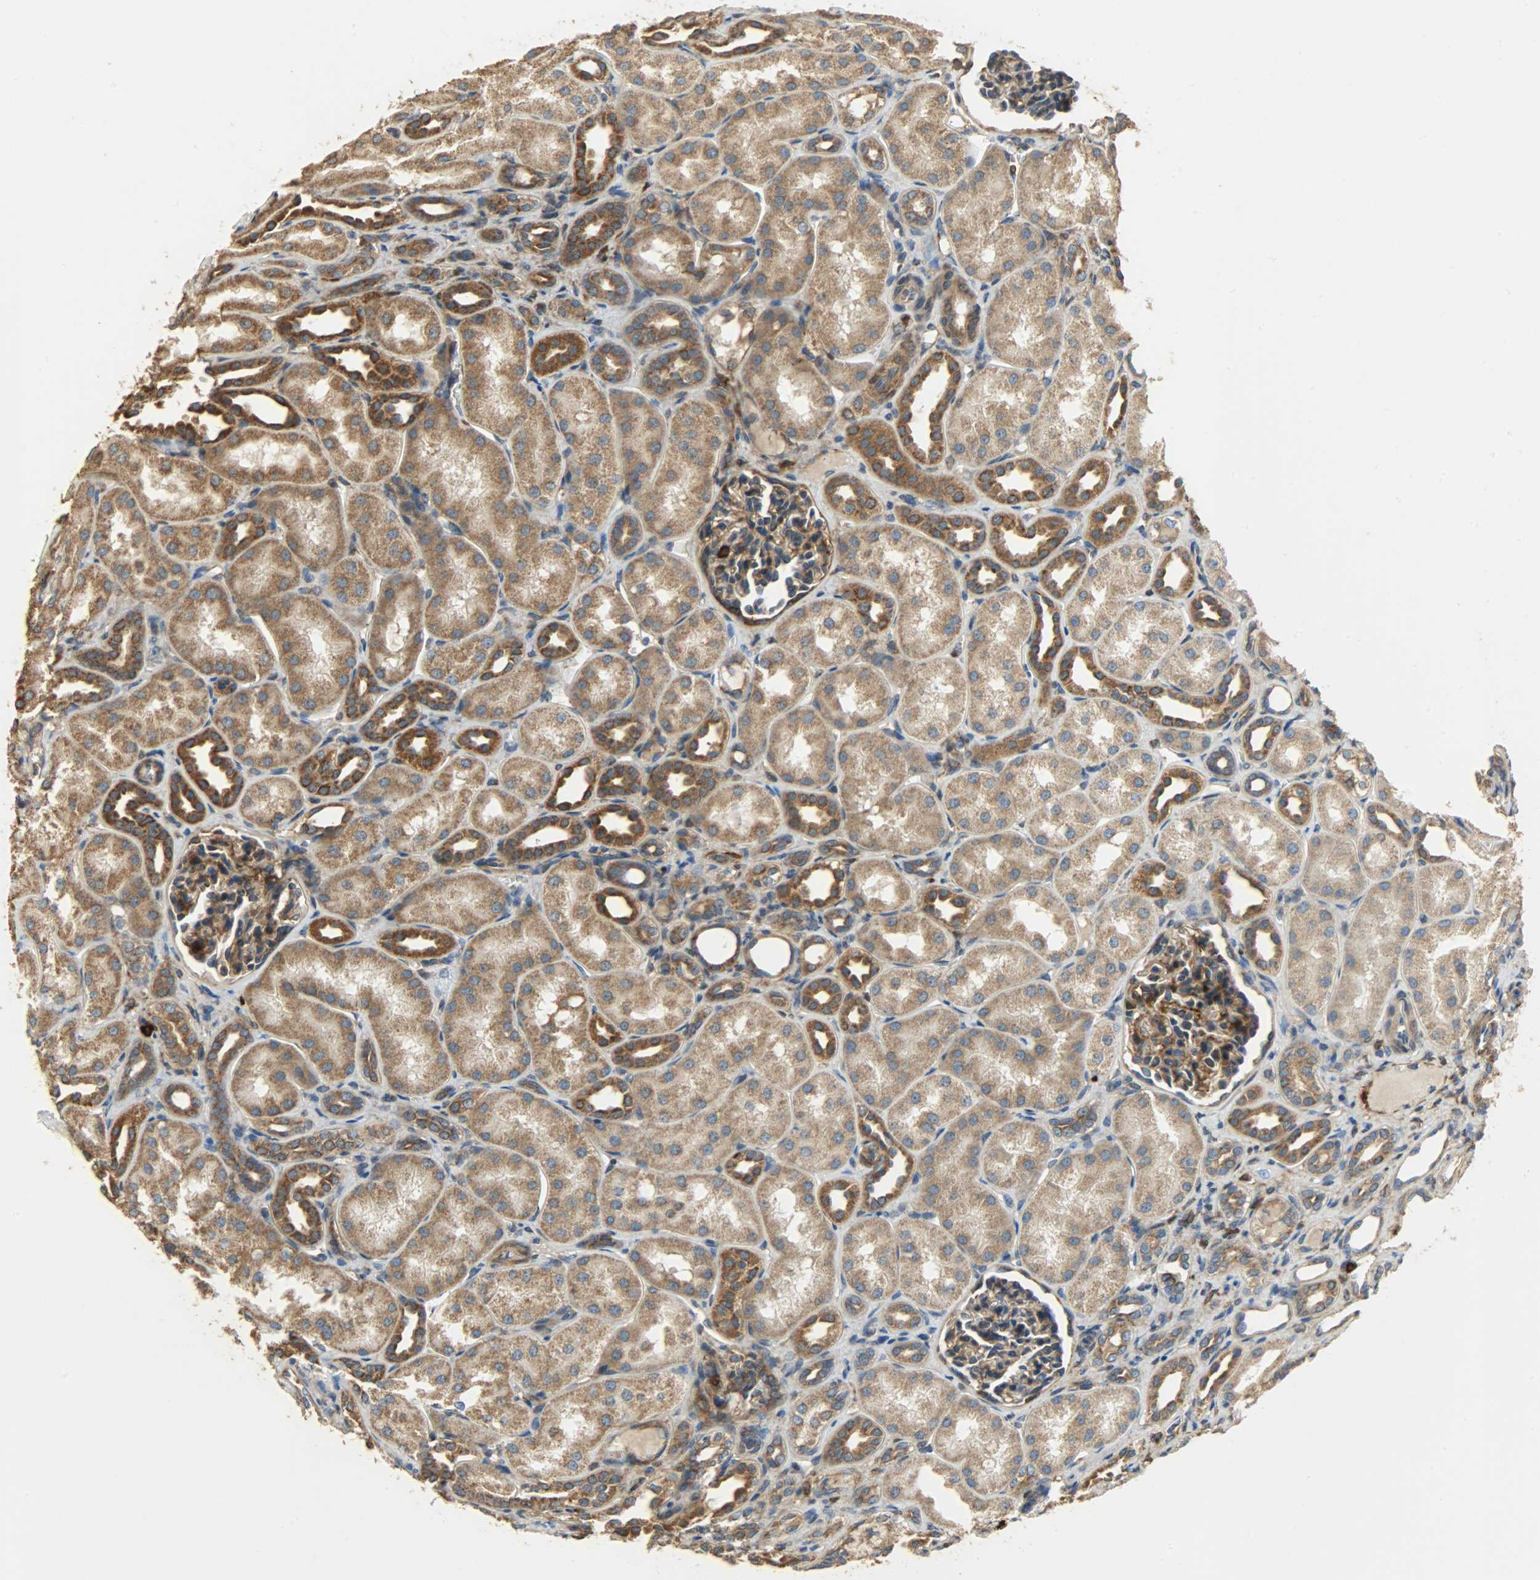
{"staining": {"intensity": "strong", "quantity": ">75%", "location": "cytoplasmic/membranous"}, "tissue": "kidney", "cell_type": "Cells in glomeruli", "image_type": "normal", "snomed": [{"axis": "morphology", "description": "Normal tissue, NOS"}, {"axis": "topography", "description": "Kidney"}], "caption": "The immunohistochemical stain labels strong cytoplasmic/membranous staining in cells in glomeruli of benign kidney. (Brightfield microscopy of DAB IHC at high magnification).", "gene": "C1orf198", "patient": {"sex": "male", "age": 7}}